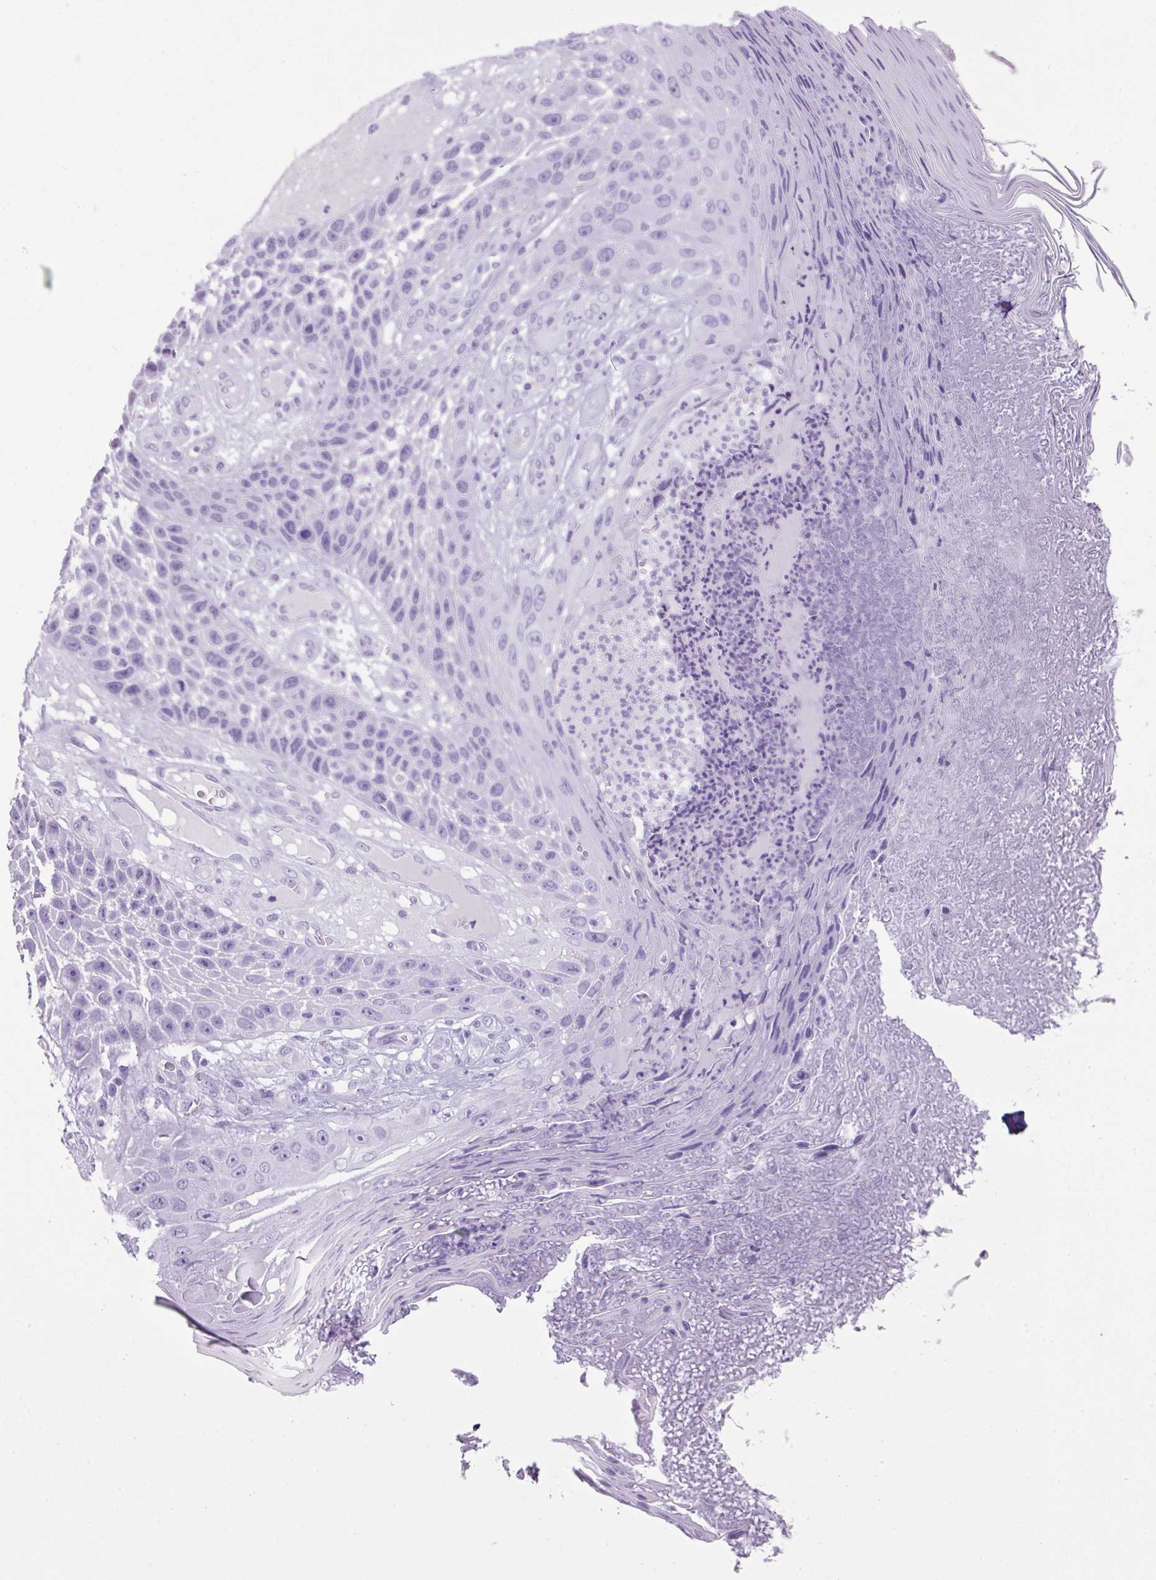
{"staining": {"intensity": "negative", "quantity": "none", "location": "none"}, "tissue": "skin cancer", "cell_type": "Tumor cells", "image_type": "cancer", "snomed": [{"axis": "morphology", "description": "Squamous cell carcinoma, NOS"}, {"axis": "topography", "description": "Skin"}], "caption": "Photomicrograph shows no significant protein positivity in tumor cells of skin squamous cell carcinoma.", "gene": "TNP1", "patient": {"sex": "female", "age": 88}}